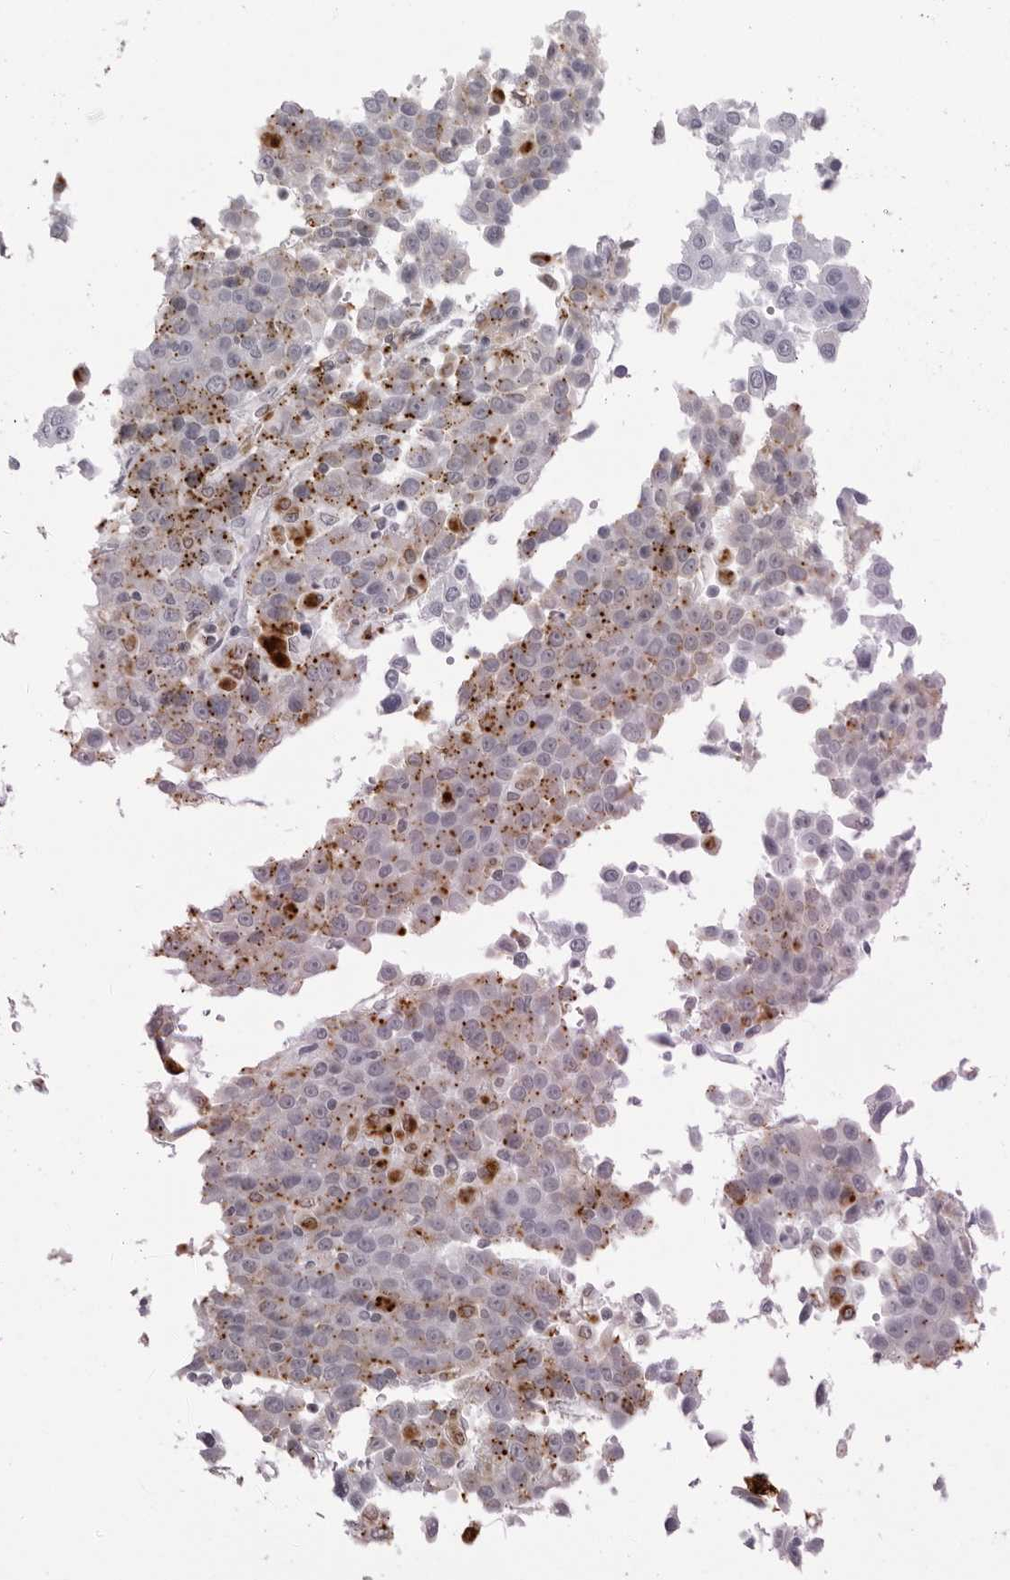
{"staining": {"intensity": "moderate", "quantity": "25%-75%", "location": "cytoplasmic/membranous"}, "tissue": "liver cancer", "cell_type": "Tumor cells", "image_type": "cancer", "snomed": [{"axis": "morphology", "description": "Carcinoma, Hepatocellular, NOS"}, {"axis": "topography", "description": "Liver"}], "caption": "Liver cancer (hepatocellular carcinoma) stained with DAB immunohistochemistry reveals medium levels of moderate cytoplasmic/membranous staining in approximately 25%-75% of tumor cells. The protein of interest is shown in brown color, while the nuclei are stained blue.", "gene": "IL25", "patient": {"sex": "female", "age": 53}}